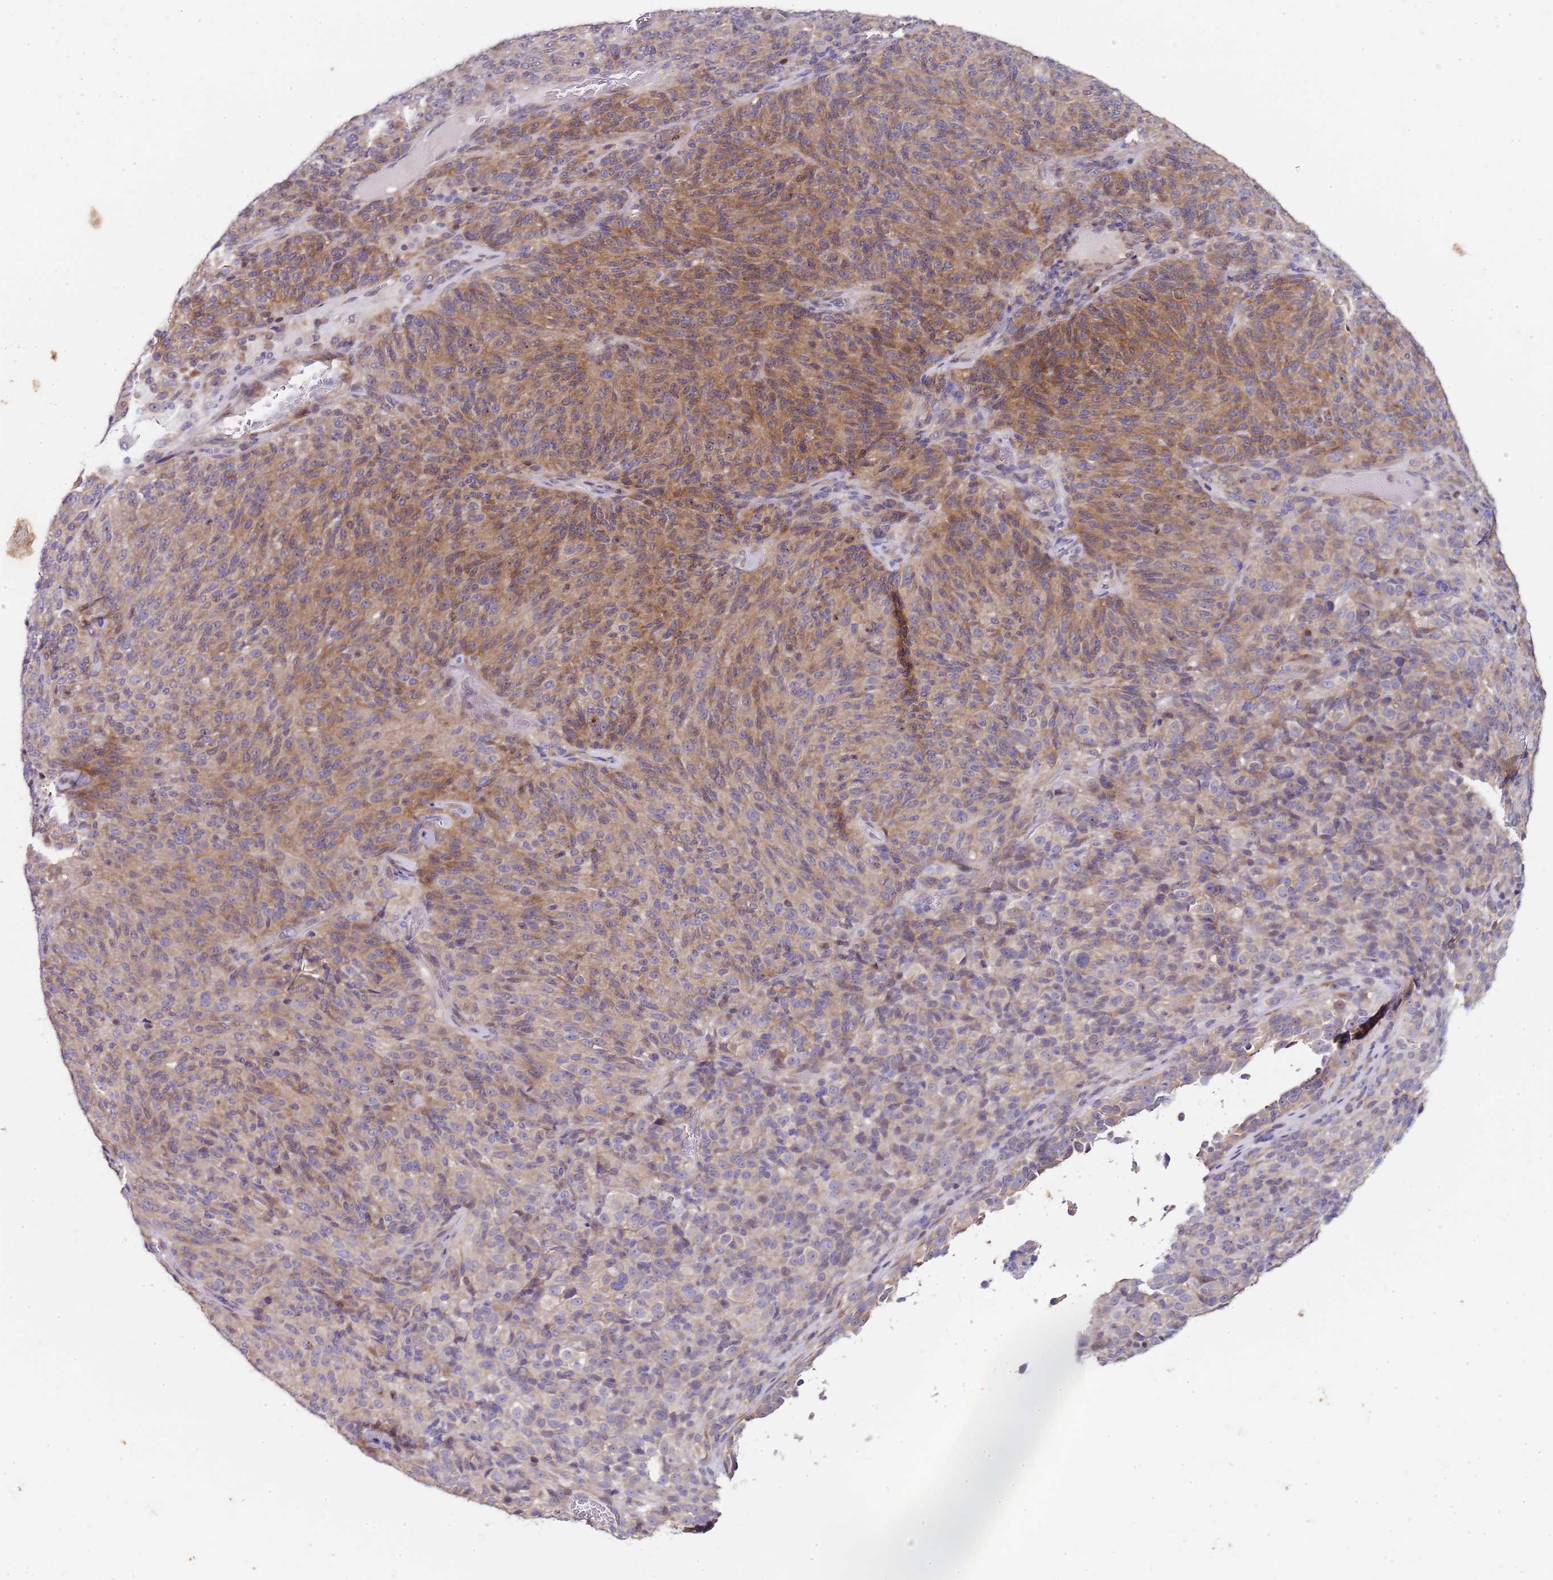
{"staining": {"intensity": "moderate", "quantity": "25%-75%", "location": "cytoplasmic/membranous"}, "tissue": "melanoma", "cell_type": "Tumor cells", "image_type": "cancer", "snomed": [{"axis": "morphology", "description": "Malignant melanoma, Metastatic site"}, {"axis": "topography", "description": "Brain"}], "caption": "Immunohistochemical staining of malignant melanoma (metastatic site) displays medium levels of moderate cytoplasmic/membranous protein expression in approximately 25%-75% of tumor cells. (IHC, brightfield microscopy, high magnification).", "gene": "TBC1D9", "patient": {"sex": "female", "age": 56}}